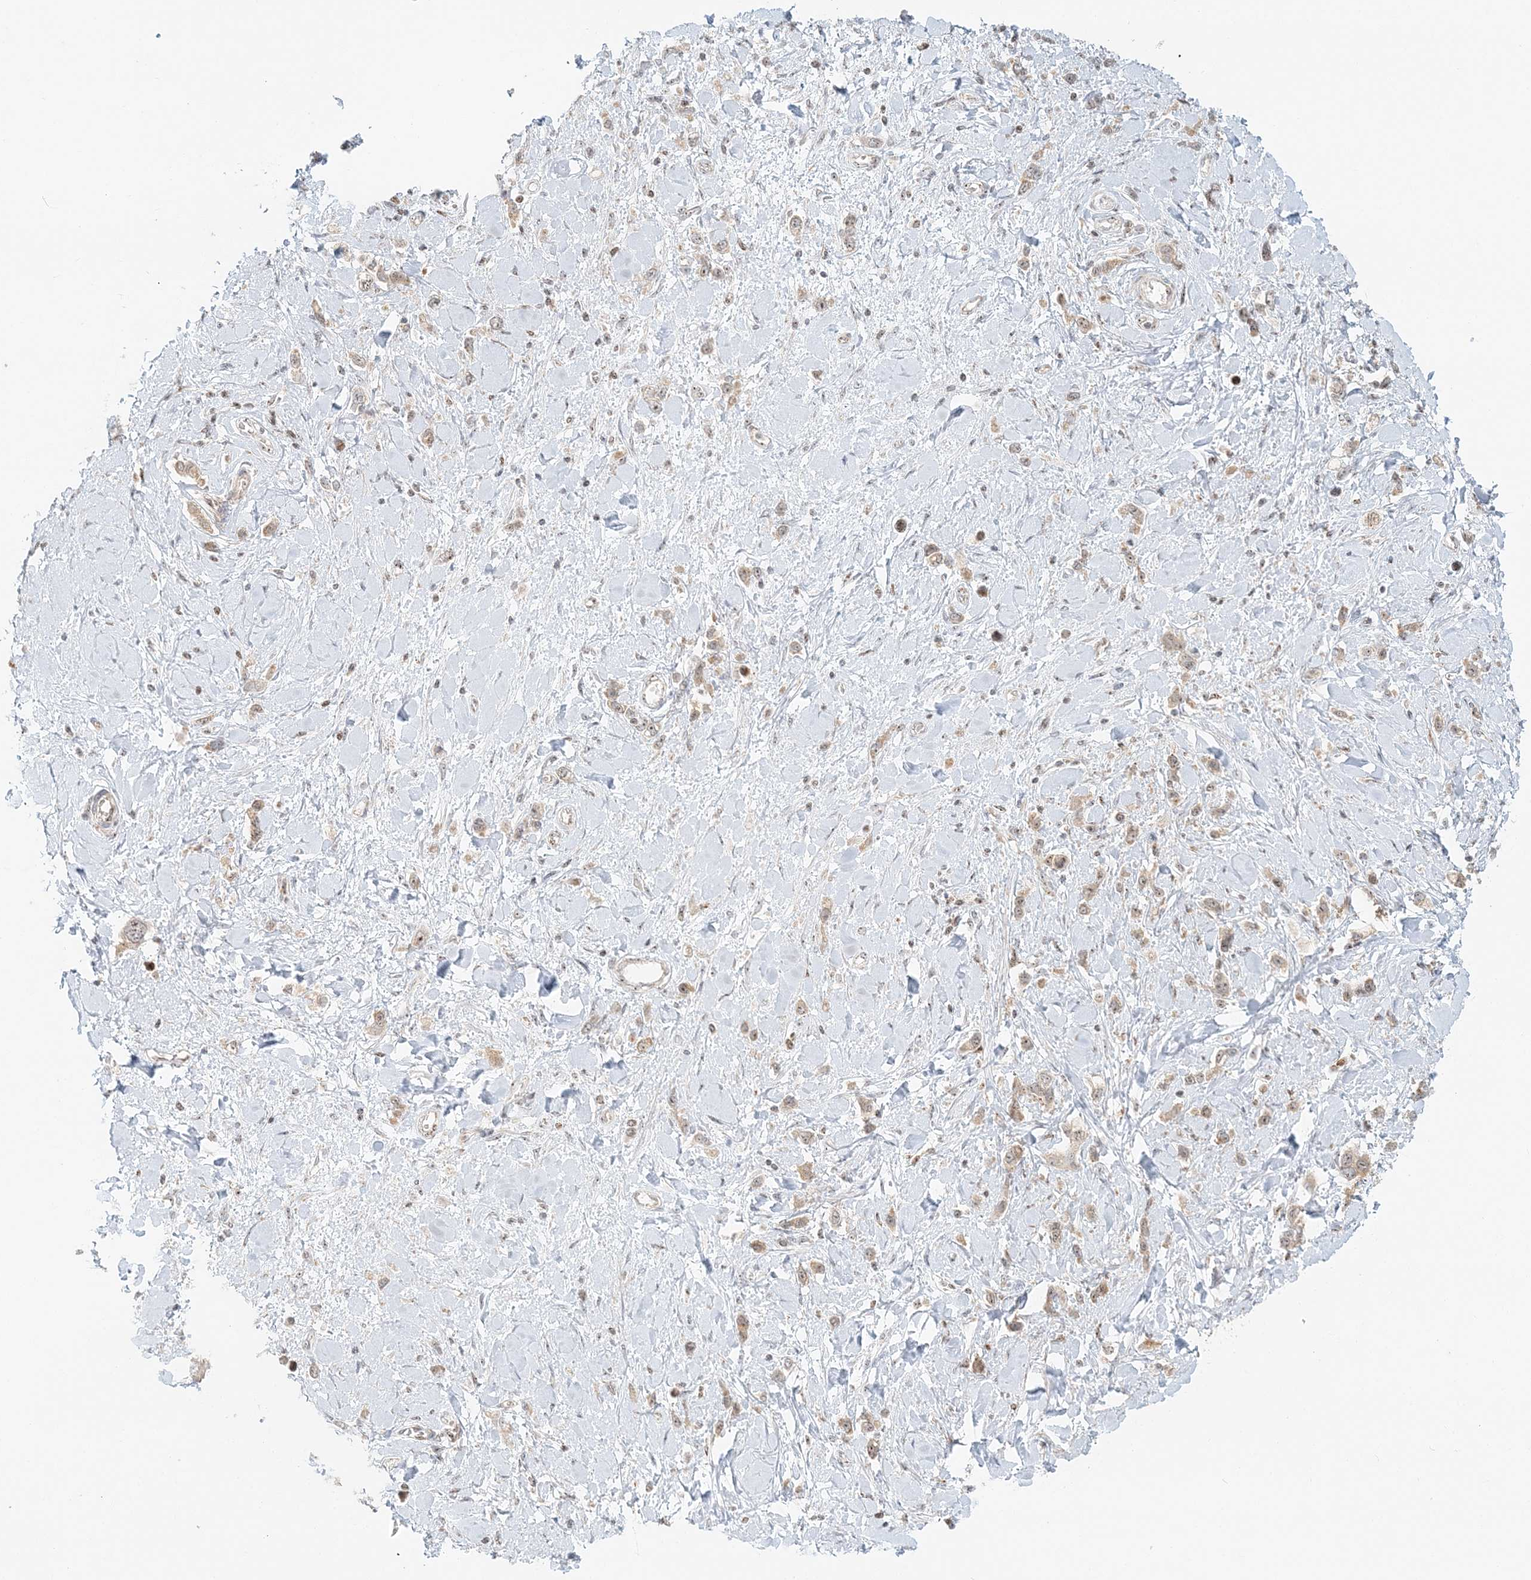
{"staining": {"intensity": "weak", "quantity": ">75%", "location": "cytoplasmic/membranous,nuclear"}, "tissue": "stomach cancer", "cell_type": "Tumor cells", "image_type": "cancer", "snomed": [{"axis": "morphology", "description": "Normal tissue, NOS"}, {"axis": "morphology", "description": "Adenocarcinoma, NOS"}, {"axis": "topography", "description": "Stomach, upper"}, {"axis": "topography", "description": "Stomach"}], "caption": "Weak cytoplasmic/membranous and nuclear protein positivity is identified in about >75% of tumor cells in stomach cancer (adenocarcinoma).", "gene": "UBE2F", "patient": {"sex": "female", "age": 65}}